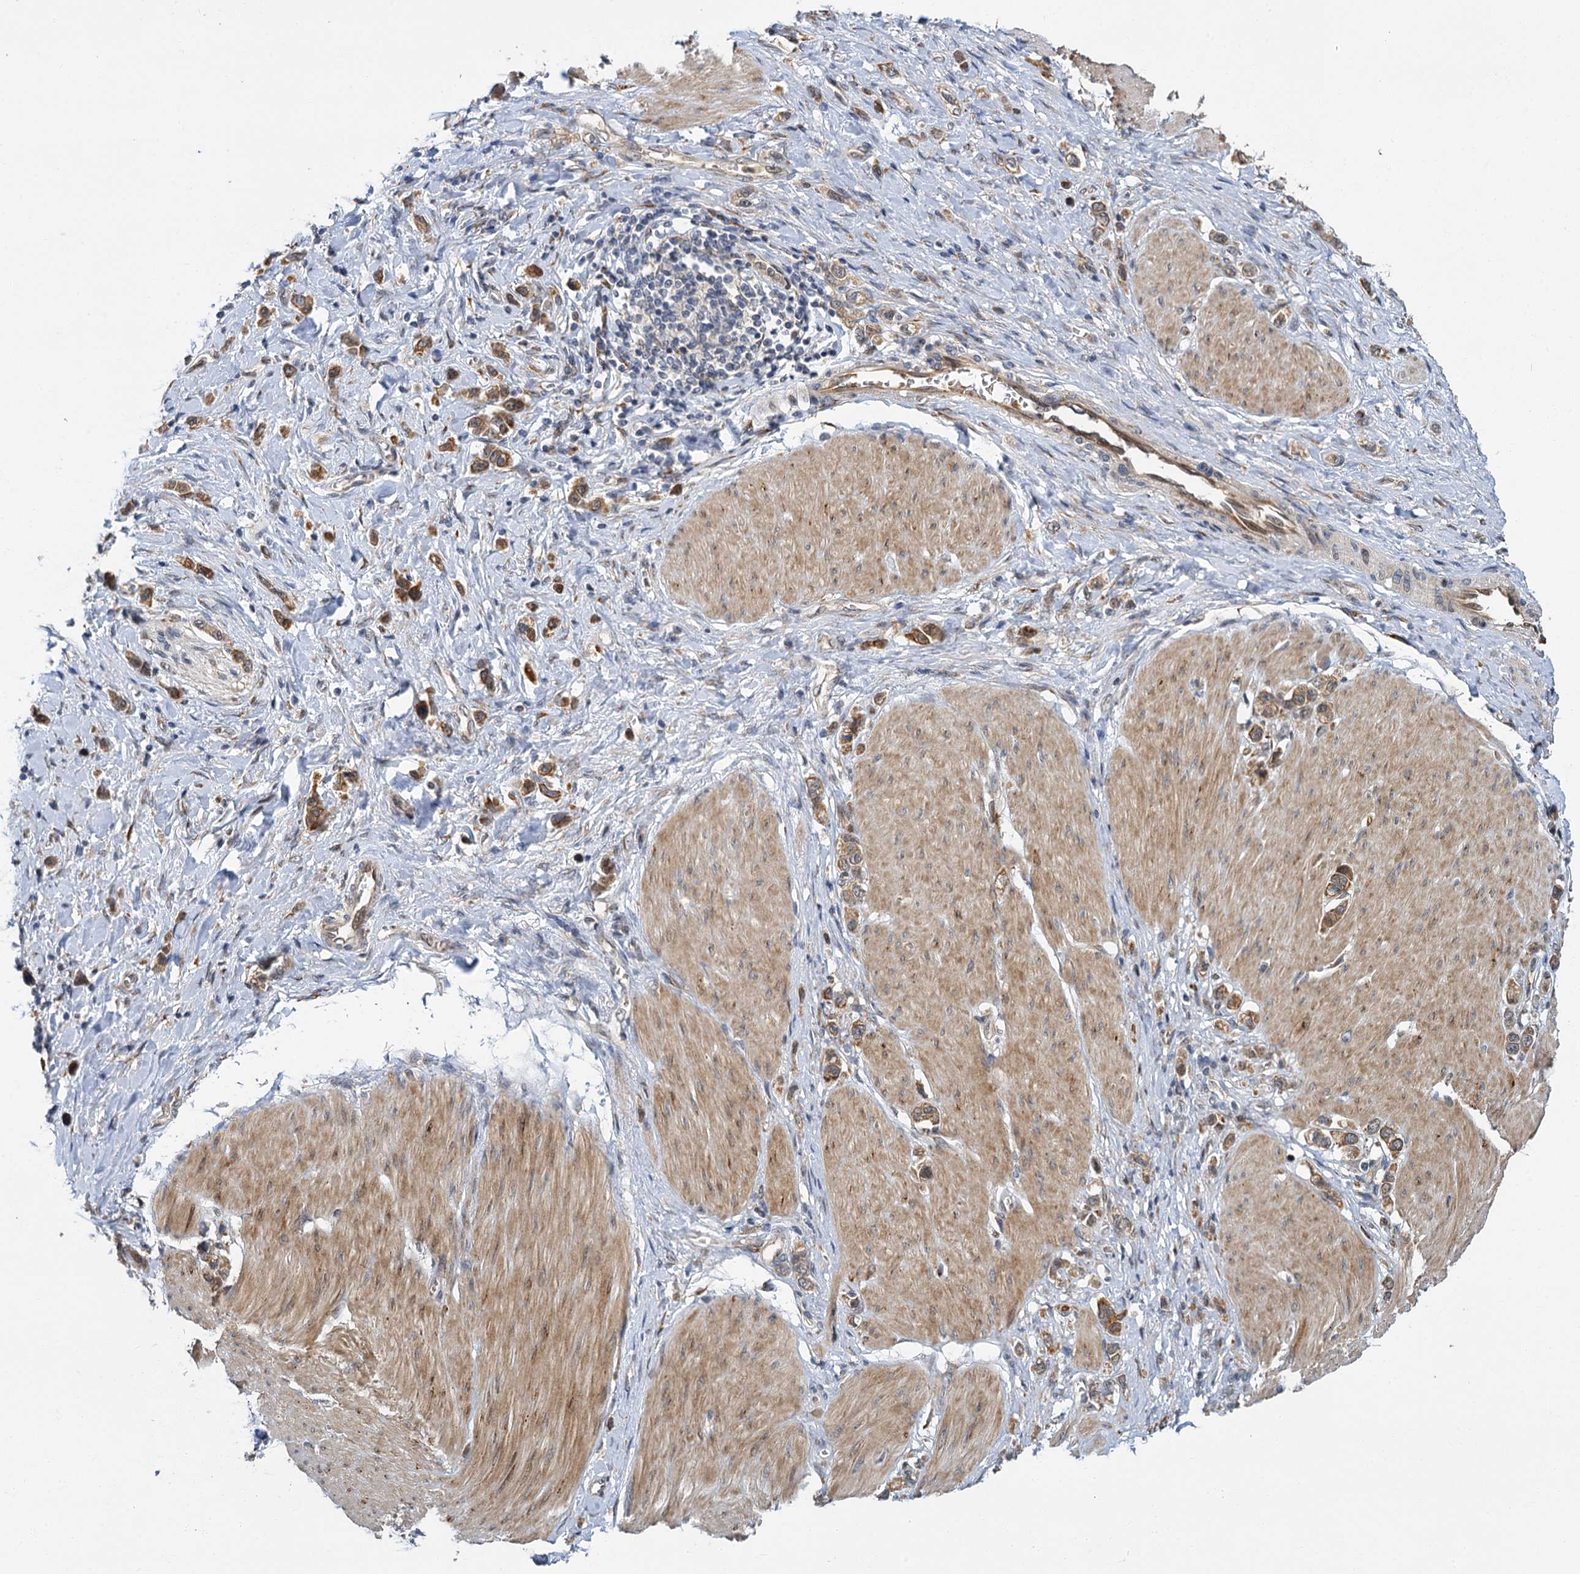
{"staining": {"intensity": "moderate", "quantity": ">75%", "location": "cytoplasmic/membranous"}, "tissue": "stomach cancer", "cell_type": "Tumor cells", "image_type": "cancer", "snomed": [{"axis": "morphology", "description": "Normal tissue, NOS"}, {"axis": "morphology", "description": "Adenocarcinoma, NOS"}, {"axis": "topography", "description": "Stomach, upper"}, {"axis": "topography", "description": "Stomach"}], "caption": "Immunohistochemistry (DAB (3,3'-diaminobenzidine)) staining of human adenocarcinoma (stomach) shows moderate cytoplasmic/membranous protein expression in about >75% of tumor cells.", "gene": "APBA2", "patient": {"sex": "female", "age": 65}}